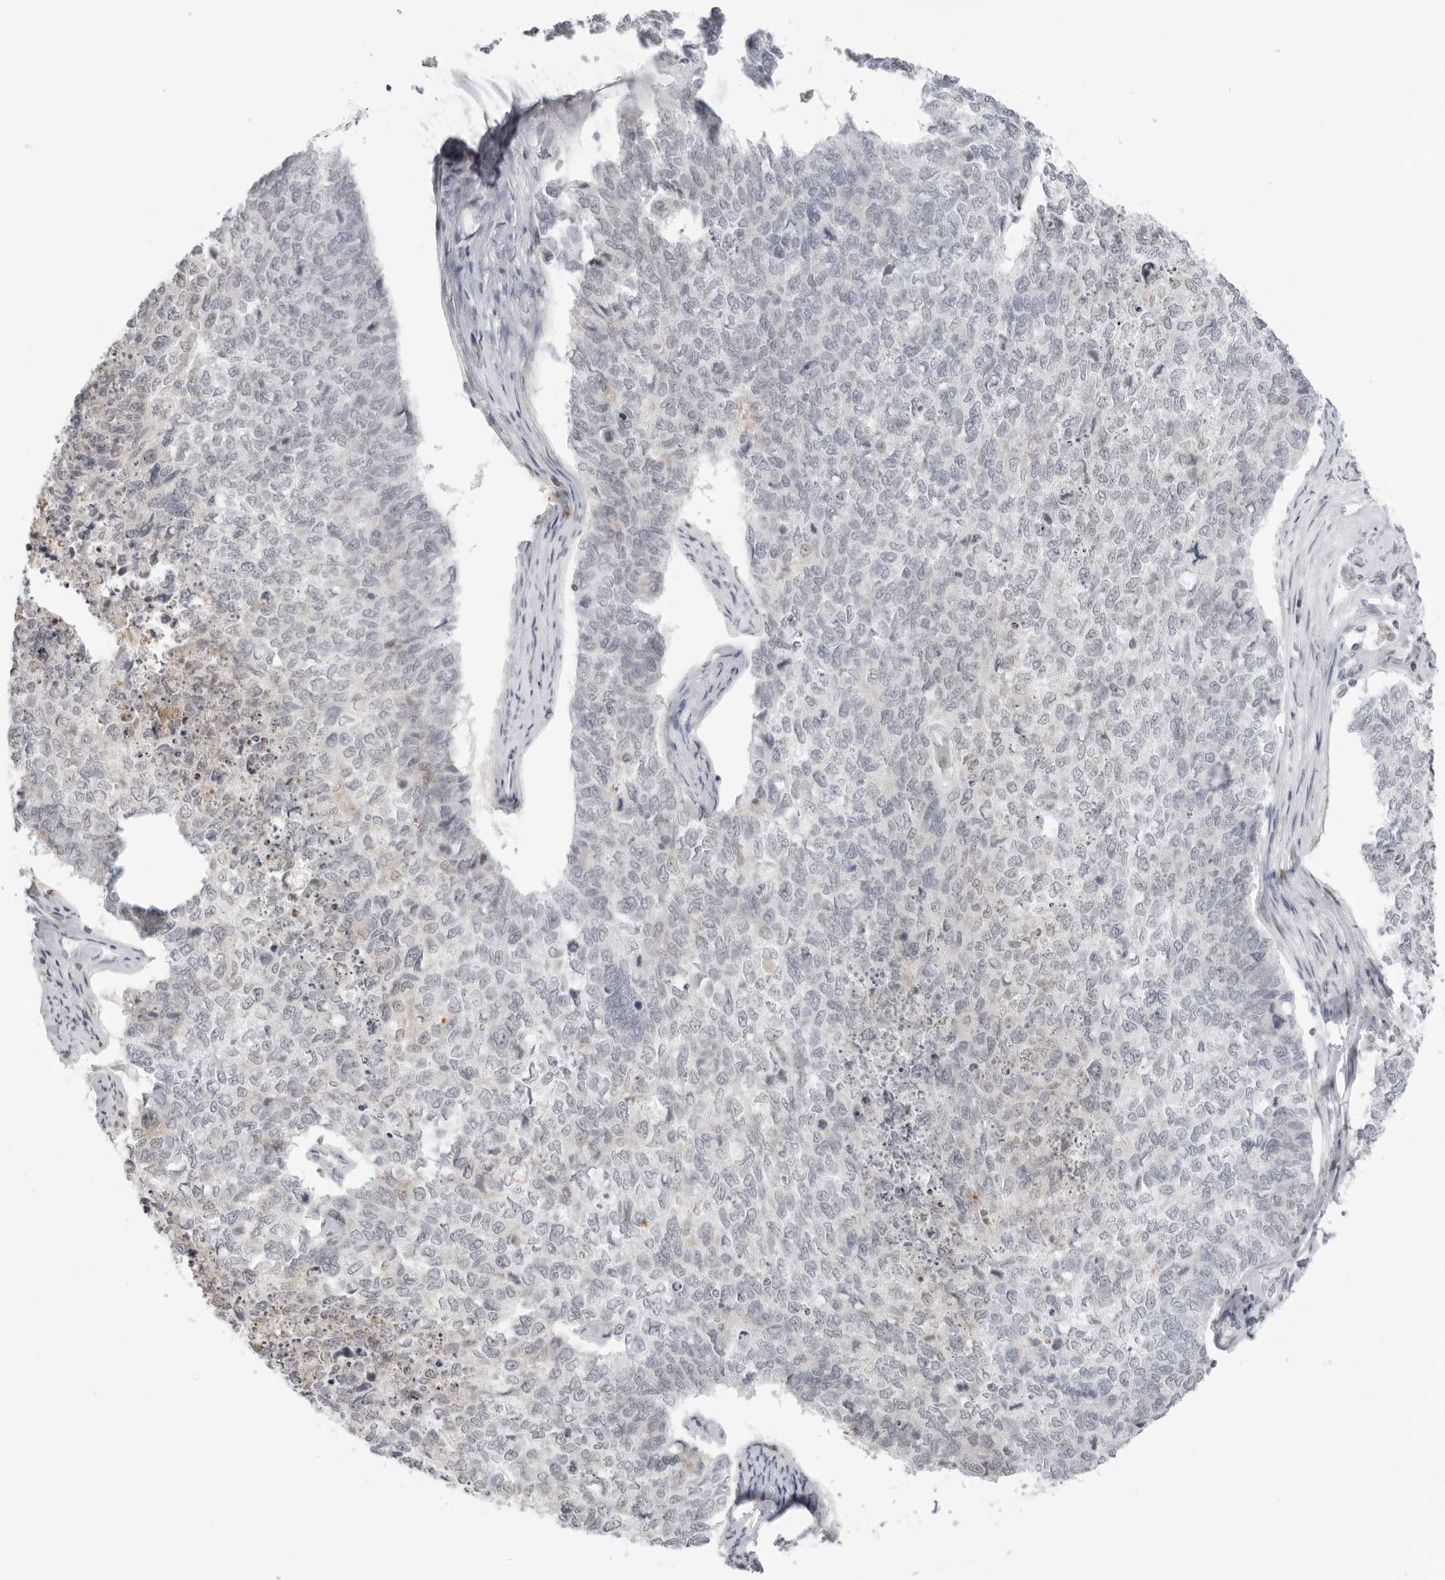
{"staining": {"intensity": "negative", "quantity": "none", "location": "none"}, "tissue": "cervical cancer", "cell_type": "Tumor cells", "image_type": "cancer", "snomed": [{"axis": "morphology", "description": "Squamous cell carcinoma, NOS"}, {"axis": "topography", "description": "Cervix"}], "caption": "Image shows no protein expression in tumor cells of cervical cancer tissue. The staining is performed using DAB brown chromogen with nuclei counter-stained in using hematoxylin.", "gene": "RNF146", "patient": {"sex": "female", "age": 63}}